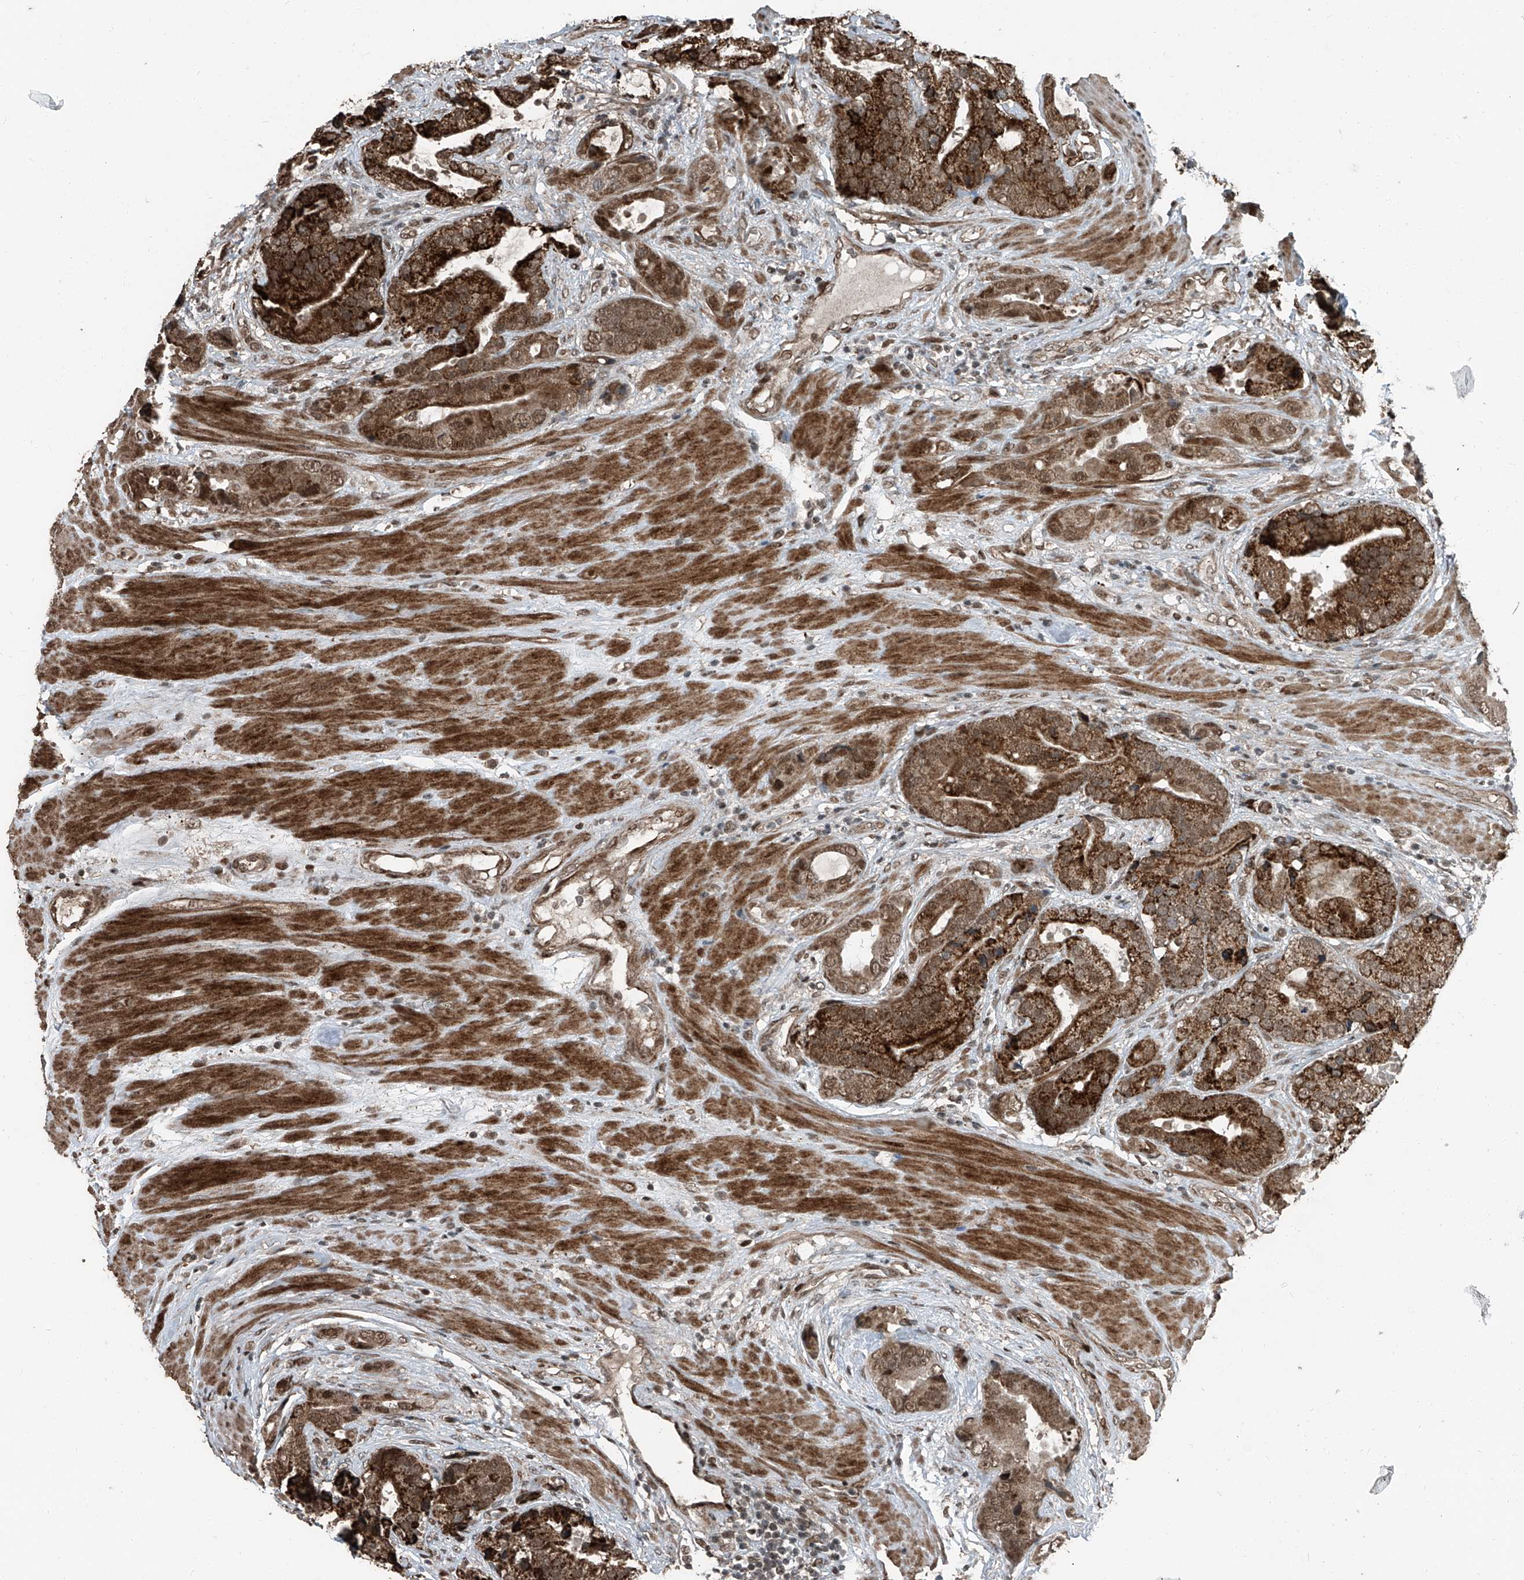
{"staining": {"intensity": "moderate", "quantity": "25%-75%", "location": "cytoplasmic/membranous,nuclear"}, "tissue": "prostate cancer", "cell_type": "Tumor cells", "image_type": "cancer", "snomed": [{"axis": "morphology", "description": "Adenocarcinoma, High grade"}, {"axis": "topography", "description": "Prostate"}], "caption": "Protein staining displays moderate cytoplasmic/membranous and nuclear staining in approximately 25%-75% of tumor cells in adenocarcinoma (high-grade) (prostate). Nuclei are stained in blue.", "gene": "ZNF570", "patient": {"sex": "male", "age": 70}}